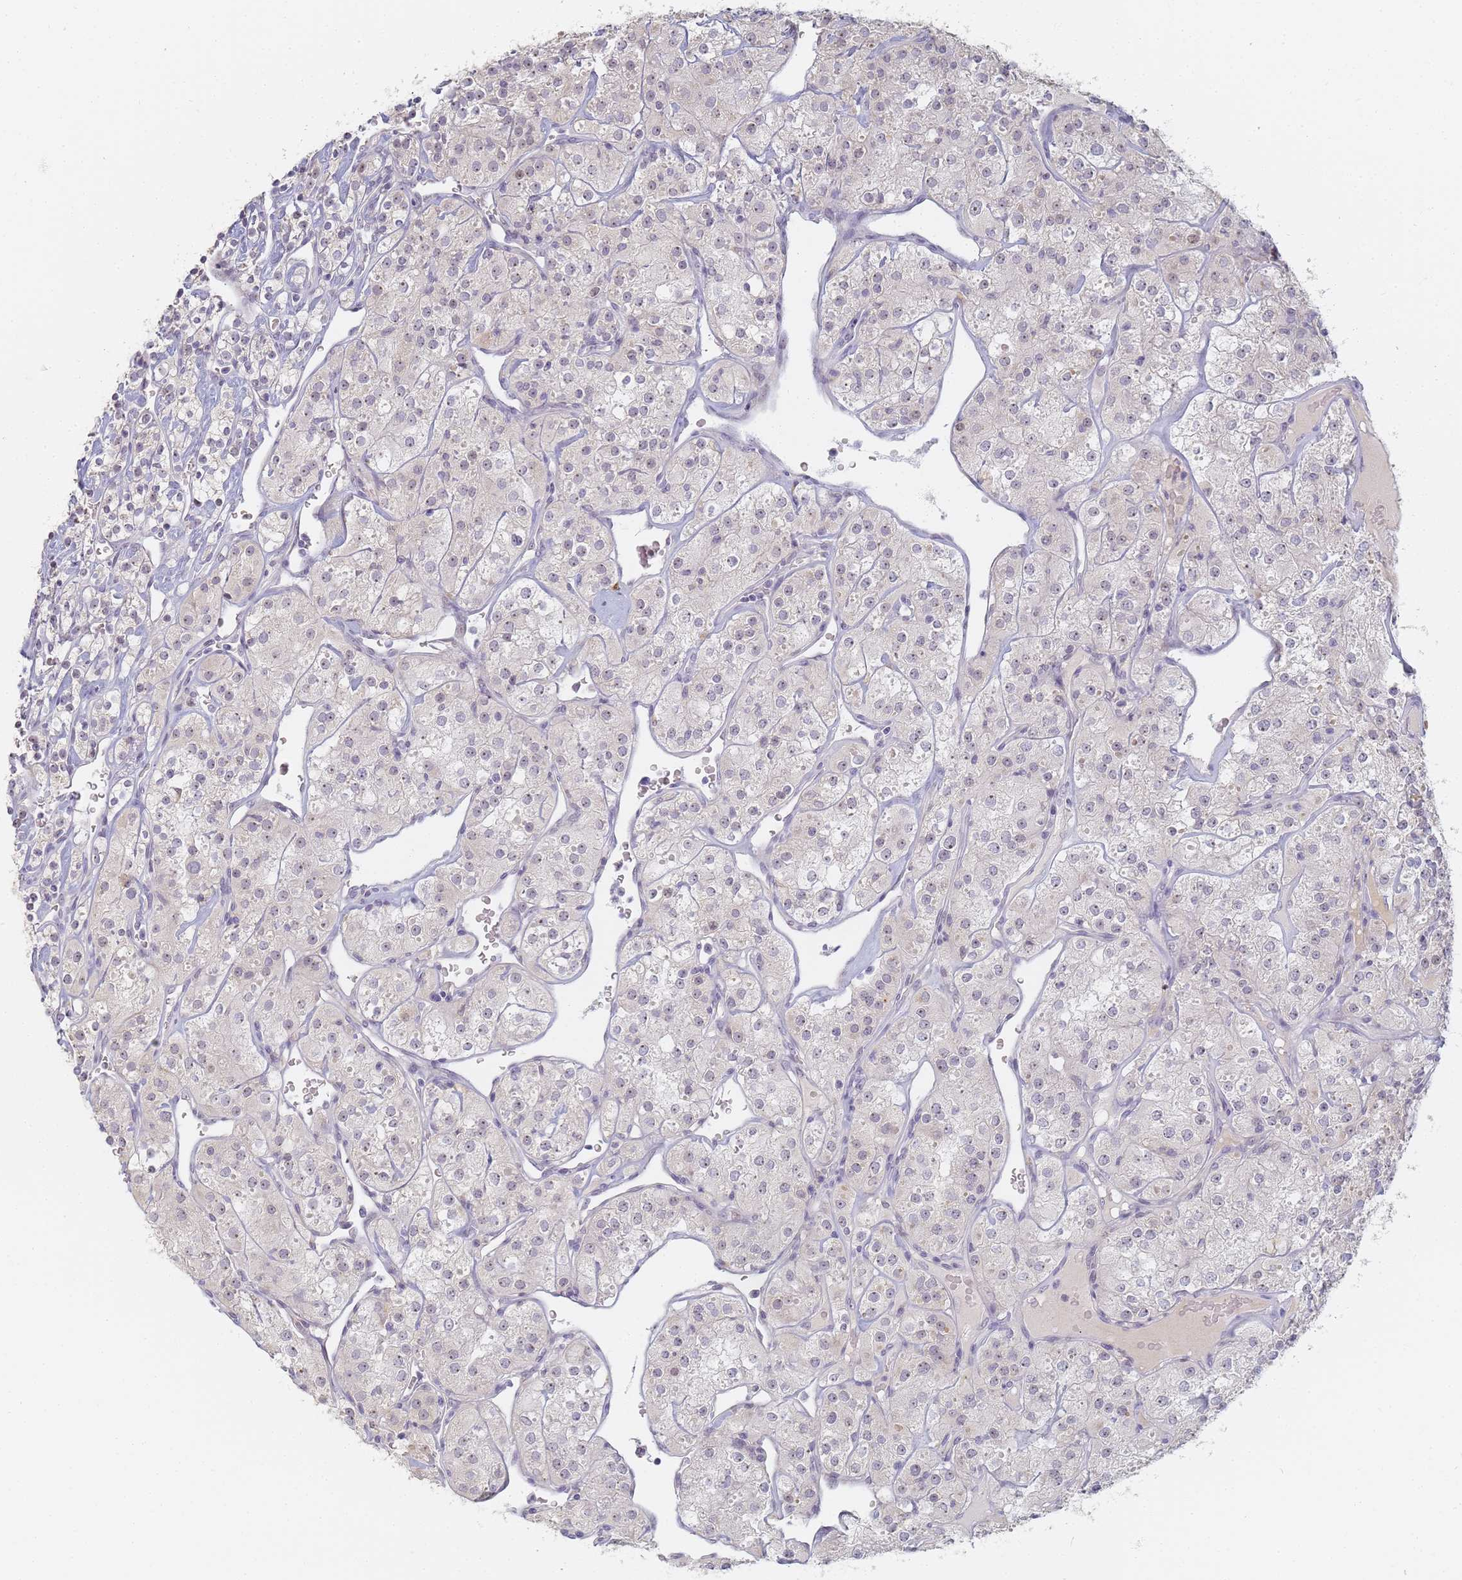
{"staining": {"intensity": "negative", "quantity": "none", "location": "none"}, "tissue": "renal cancer", "cell_type": "Tumor cells", "image_type": "cancer", "snomed": [{"axis": "morphology", "description": "Adenocarcinoma, NOS"}, {"axis": "topography", "description": "Kidney"}], "caption": "Immunohistochemical staining of human renal cancer displays no significant staining in tumor cells. The staining is performed using DAB (3,3'-diaminobenzidine) brown chromogen with nuclei counter-stained in using hematoxylin.", "gene": "SLC38A9", "patient": {"sex": "male", "age": 77}}